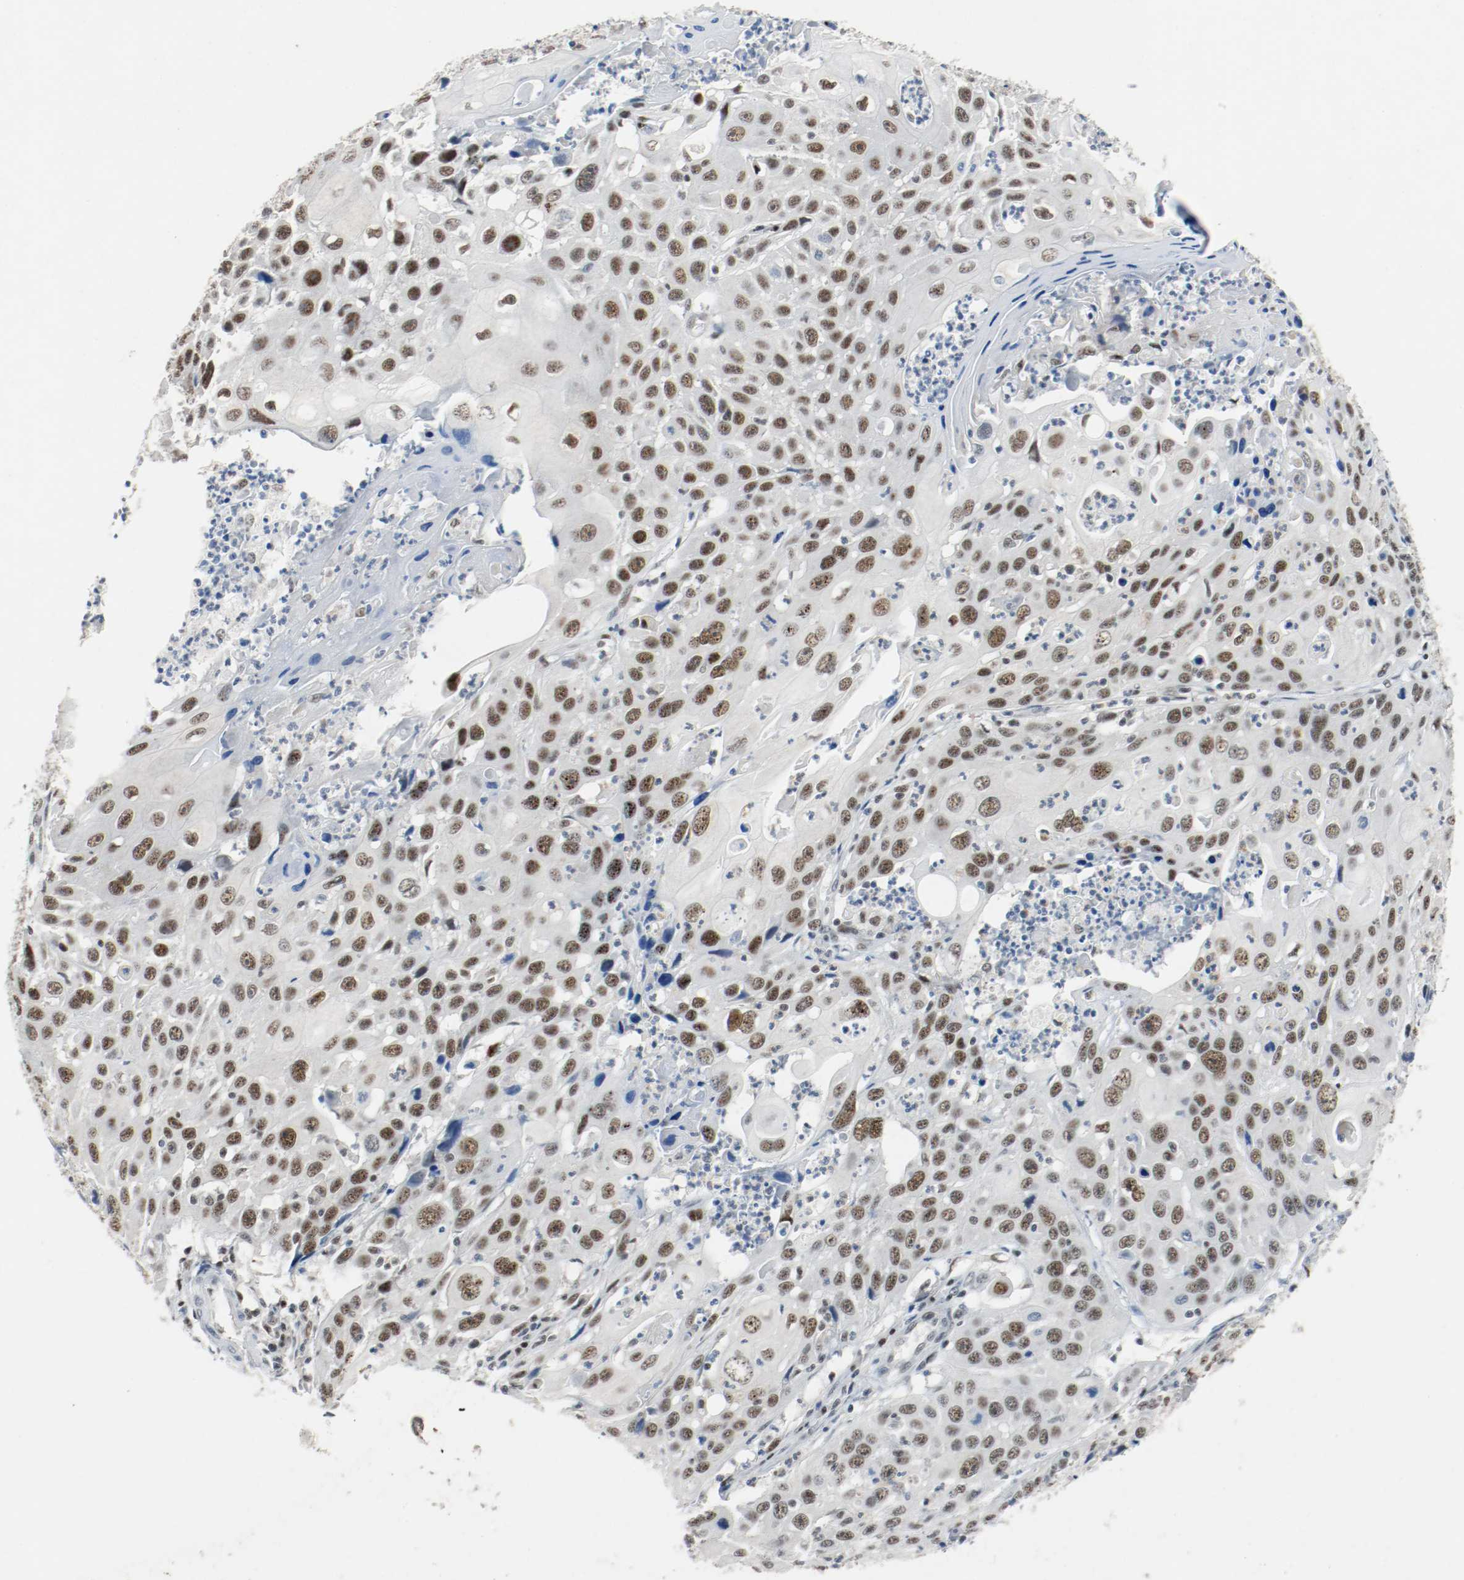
{"staining": {"intensity": "strong", "quantity": "25%-75%", "location": "nuclear"}, "tissue": "cervical cancer", "cell_type": "Tumor cells", "image_type": "cancer", "snomed": [{"axis": "morphology", "description": "Squamous cell carcinoma, NOS"}, {"axis": "topography", "description": "Cervix"}], "caption": "Strong nuclear protein expression is identified in approximately 25%-75% of tumor cells in cervical squamous cell carcinoma. (DAB (3,3'-diaminobenzidine) IHC with brightfield microscopy, high magnification).", "gene": "ASH1L", "patient": {"sex": "female", "age": 39}}